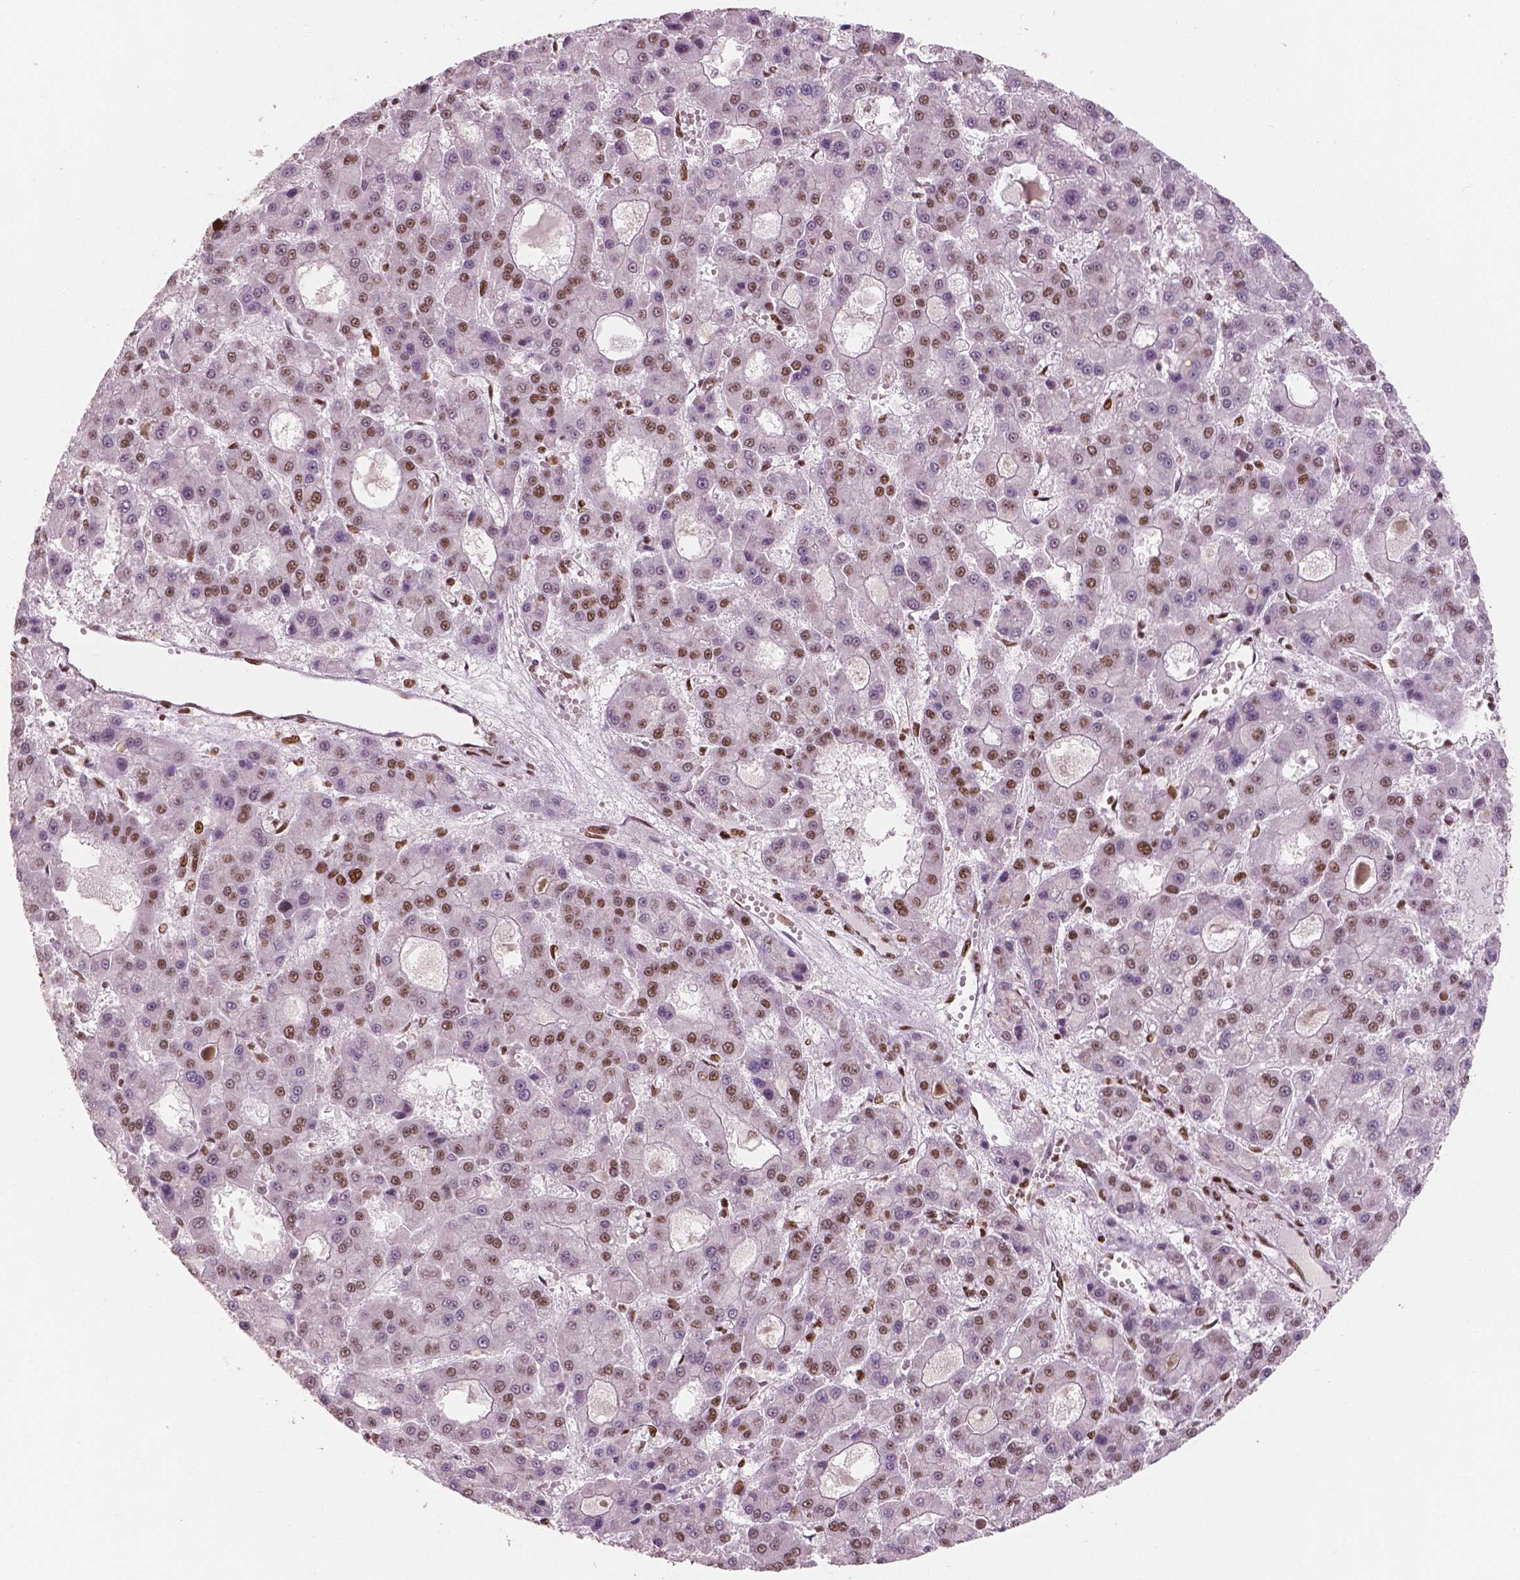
{"staining": {"intensity": "moderate", "quantity": "25%-75%", "location": "nuclear"}, "tissue": "liver cancer", "cell_type": "Tumor cells", "image_type": "cancer", "snomed": [{"axis": "morphology", "description": "Carcinoma, Hepatocellular, NOS"}, {"axis": "topography", "description": "Liver"}], "caption": "Immunohistochemical staining of hepatocellular carcinoma (liver) exhibits medium levels of moderate nuclear protein expression in approximately 25%-75% of tumor cells.", "gene": "BRD4", "patient": {"sex": "male", "age": 70}}